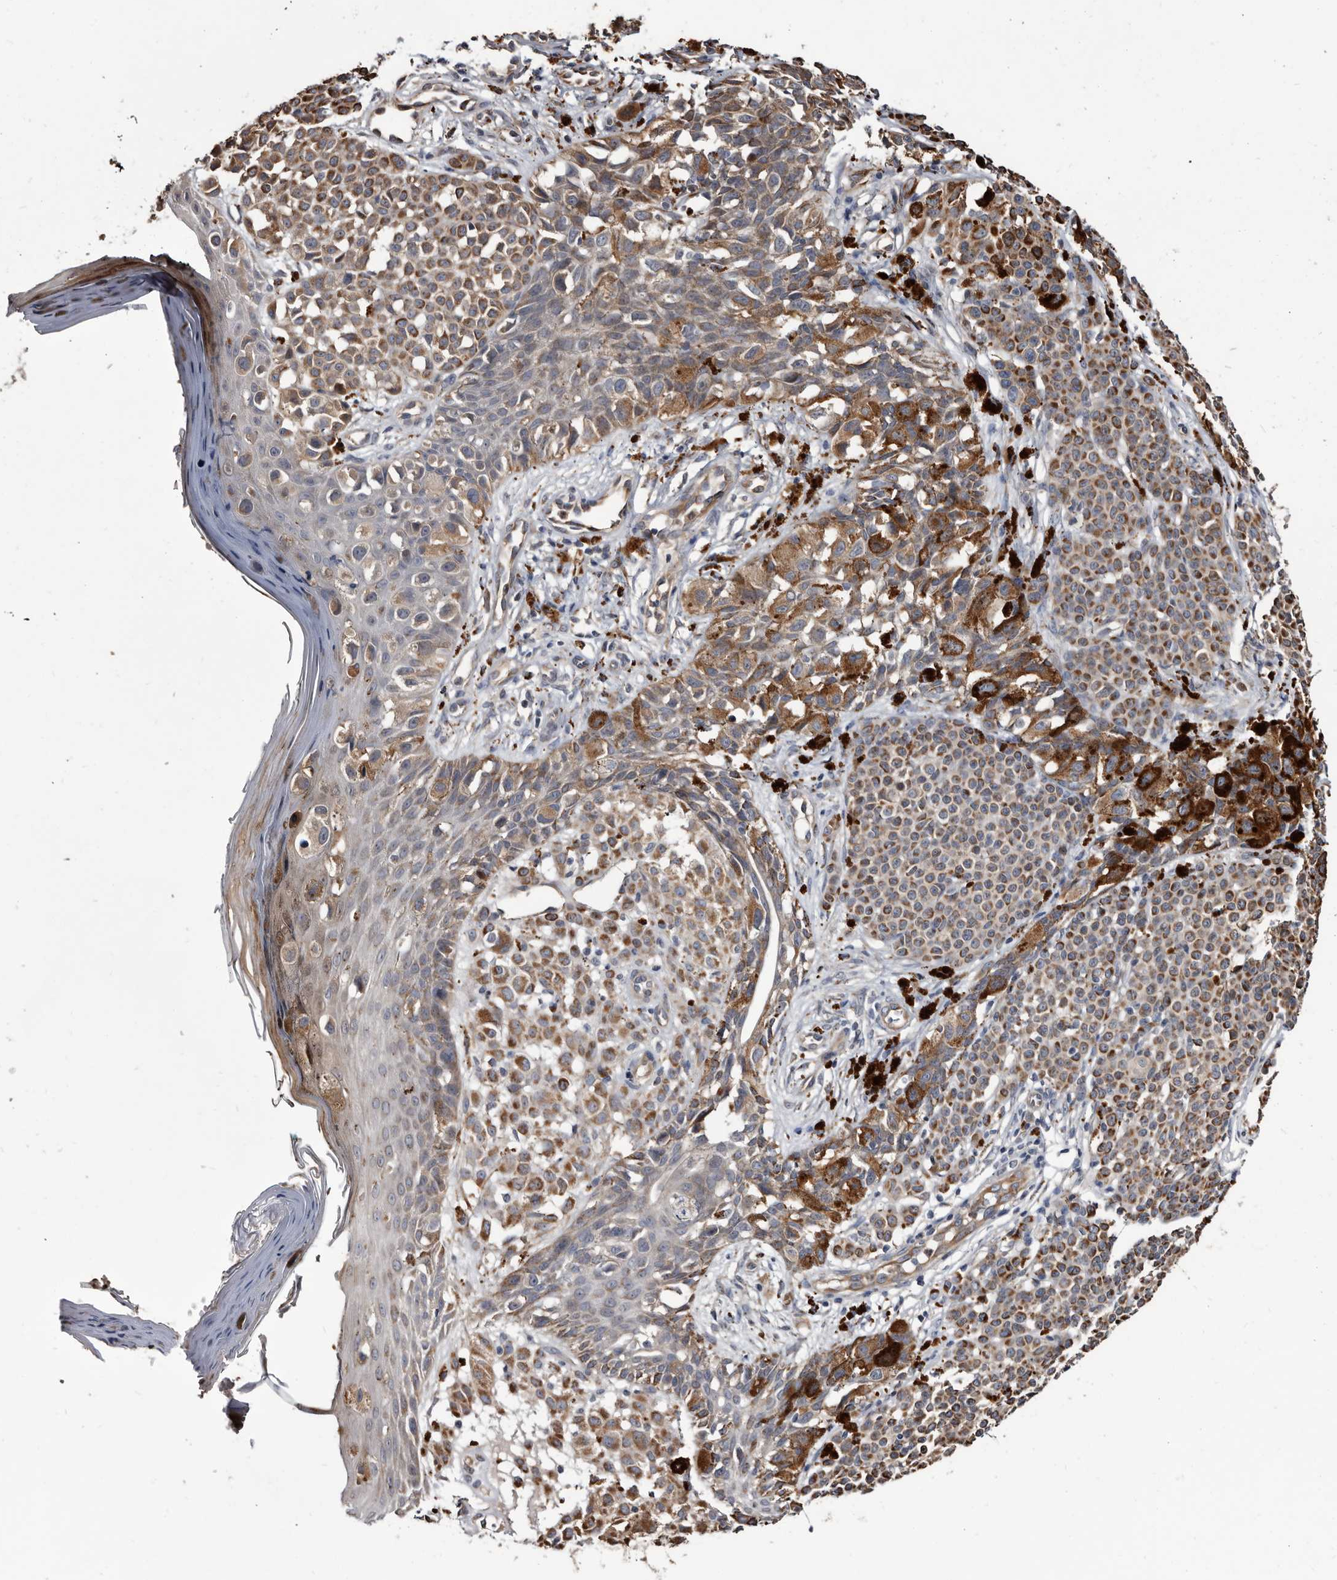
{"staining": {"intensity": "moderate", "quantity": ">75%", "location": "cytoplasmic/membranous"}, "tissue": "melanoma", "cell_type": "Tumor cells", "image_type": "cancer", "snomed": [{"axis": "morphology", "description": "Malignant melanoma, NOS"}, {"axis": "topography", "description": "Skin of leg"}], "caption": "About >75% of tumor cells in malignant melanoma display moderate cytoplasmic/membranous protein positivity as visualized by brown immunohistochemical staining.", "gene": "CTSA", "patient": {"sex": "female", "age": 72}}